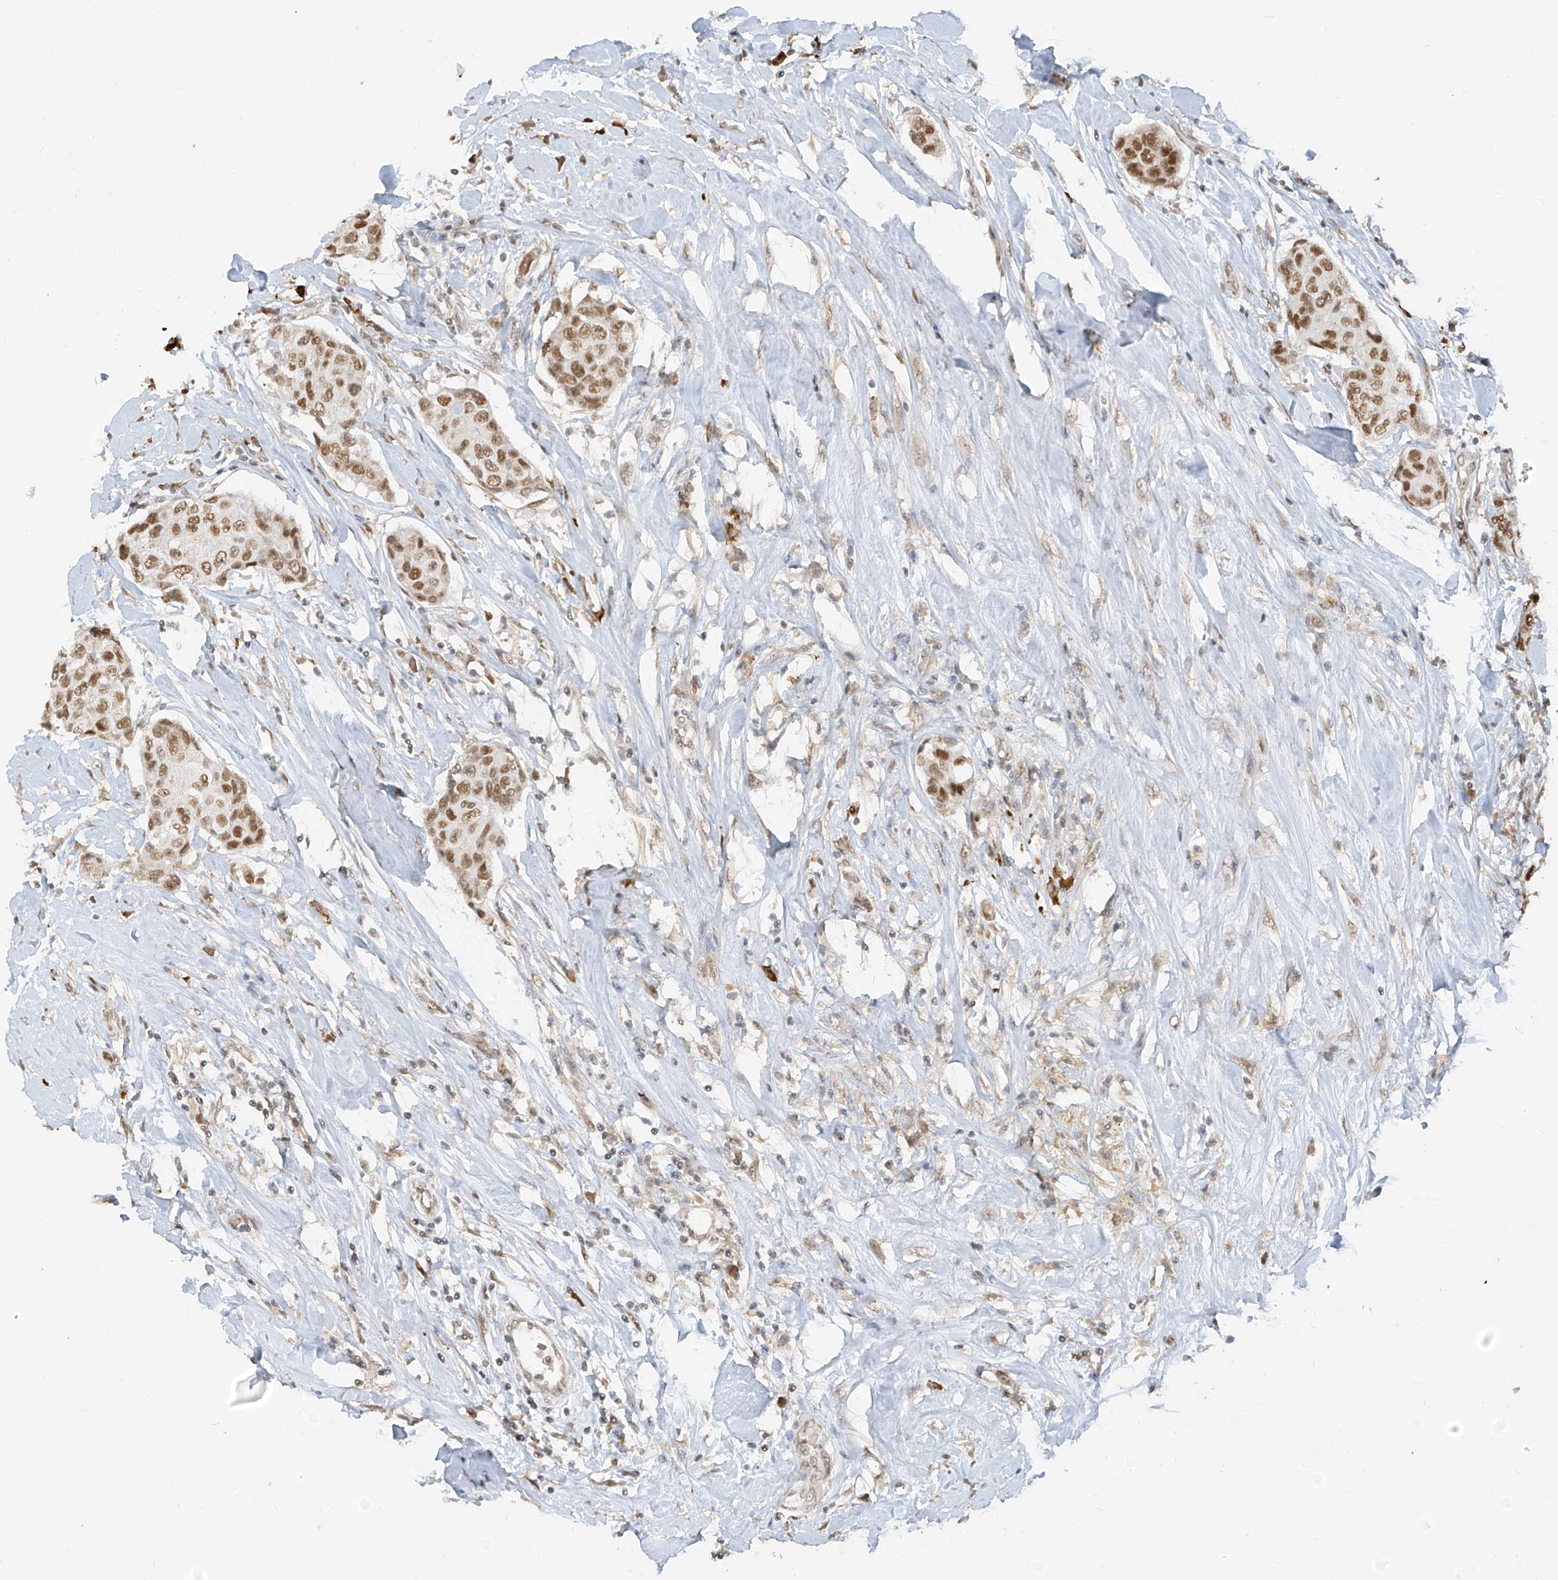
{"staining": {"intensity": "moderate", "quantity": ">75%", "location": "nuclear"}, "tissue": "breast cancer", "cell_type": "Tumor cells", "image_type": "cancer", "snomed": [{"axis": "morphology", "description": "Duct carcinoma"}, {"axis": "topography", "description": "Breast"}], "caption": "A brown stain labels moderate nuclear expression of a protein in breast invasive ductal carcinoma tumor cells. (DAB IHC, brown staining for protein, blue staining for nuclei).", "gene": "ZMYM2", "patient": {"sex": "female", "age": 80}}